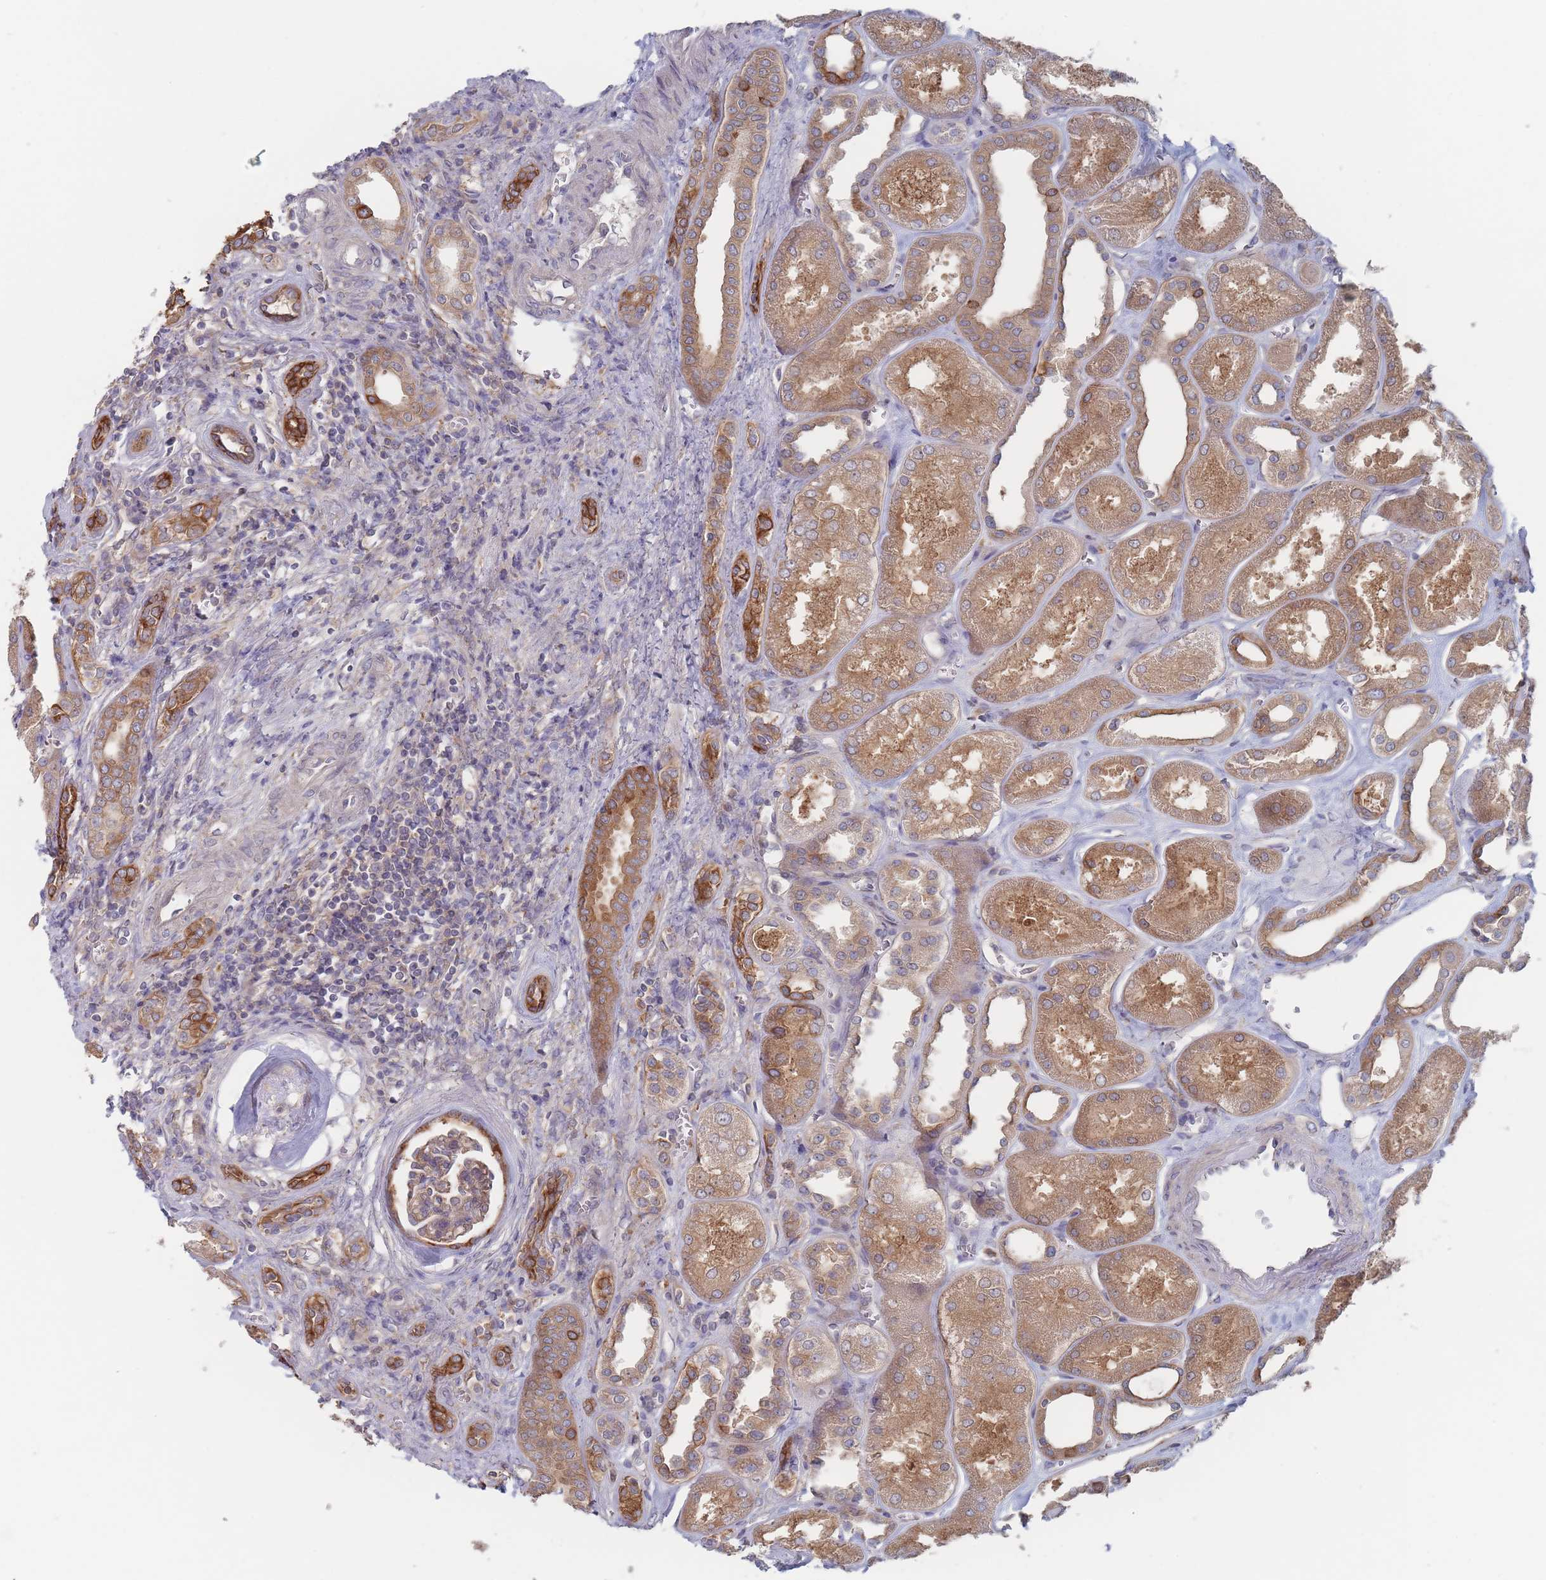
{"staining": {"intensity": "moderate", "quantity": "25%-75%", "location": "cytoplasmic/membranous"}, "tissue": "kidney", "cell_type": "Cells in glomeruli", "image_type": "normal", "snomed": [{"axis": "morphology", "description": "Normal tissue, NOS"}, {"axis": "morphology", "description": "Adenocarcinoma, NOS"}, {"axis": "topography", "description": "Kidney"}], "caption": "Immunohistochemistry (DAB) staining of normal kidney shows moderate cytoplasmic/membranous protein expression in approximately 25%-75% of cells in glomeruli.", "gene": "EFCC1", "patient": {"sex": "female", "age": 68}}